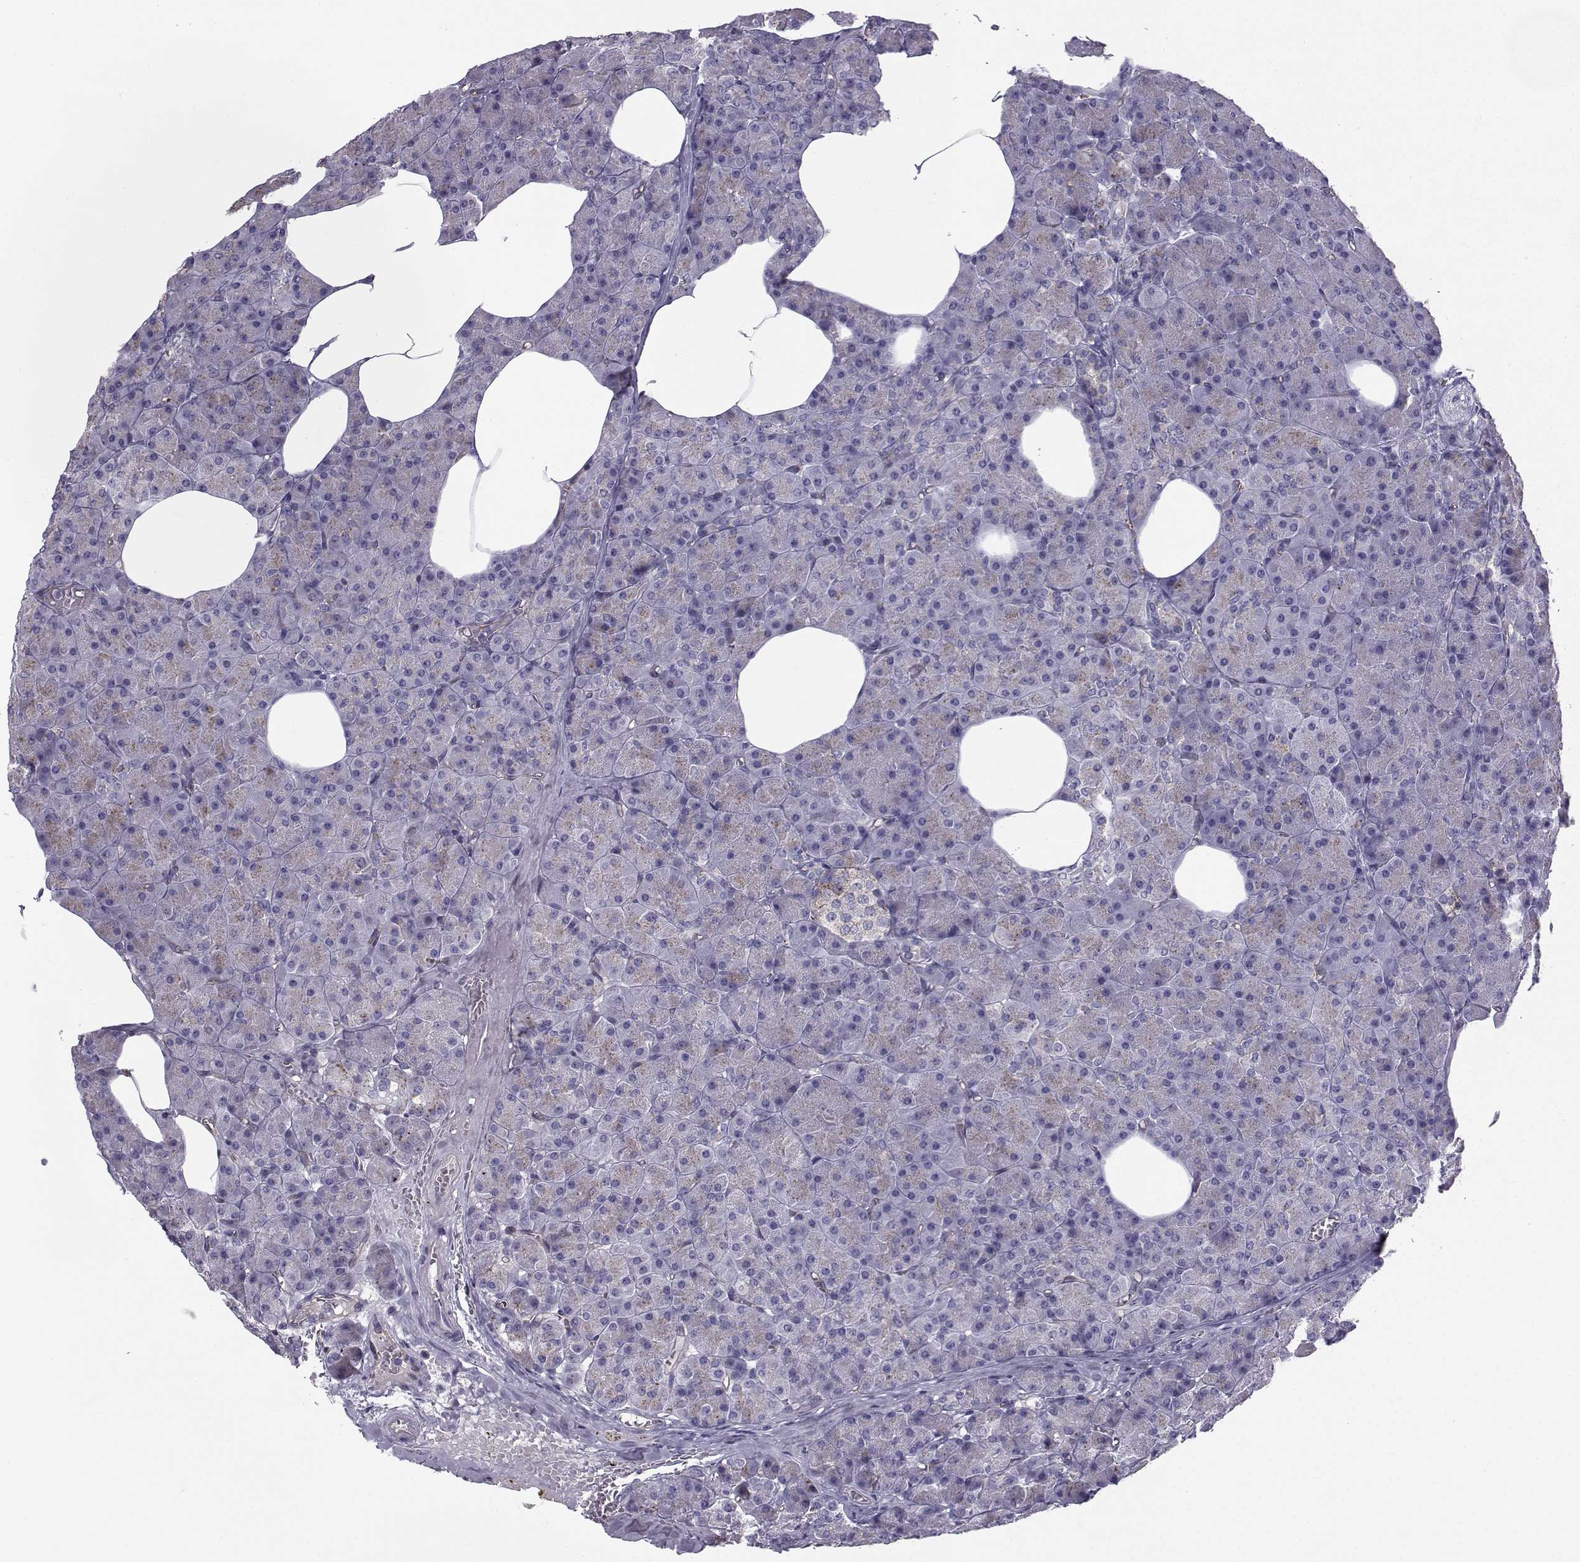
{"staining": {"intensity": "weak", "quantity": "25%-75%", "location": "cytoplasmic/membranous"}, "tissue": "pancreas", "cell_type": "Exocrine glandular cells", "image_type": "normal", "snomed": [{"axis": "morphology", "description": "Normal tissue, NOS"}, {"axis": "topography", "description": "Pancreas"}], "caption": "Weak cytoplasmic/membranous protein positivity is identified in approximately 25%-75% of exocrine glandular cells in pancreas.", "gene": "CALCR", "patient": {"sex": "female", "age": 45}}